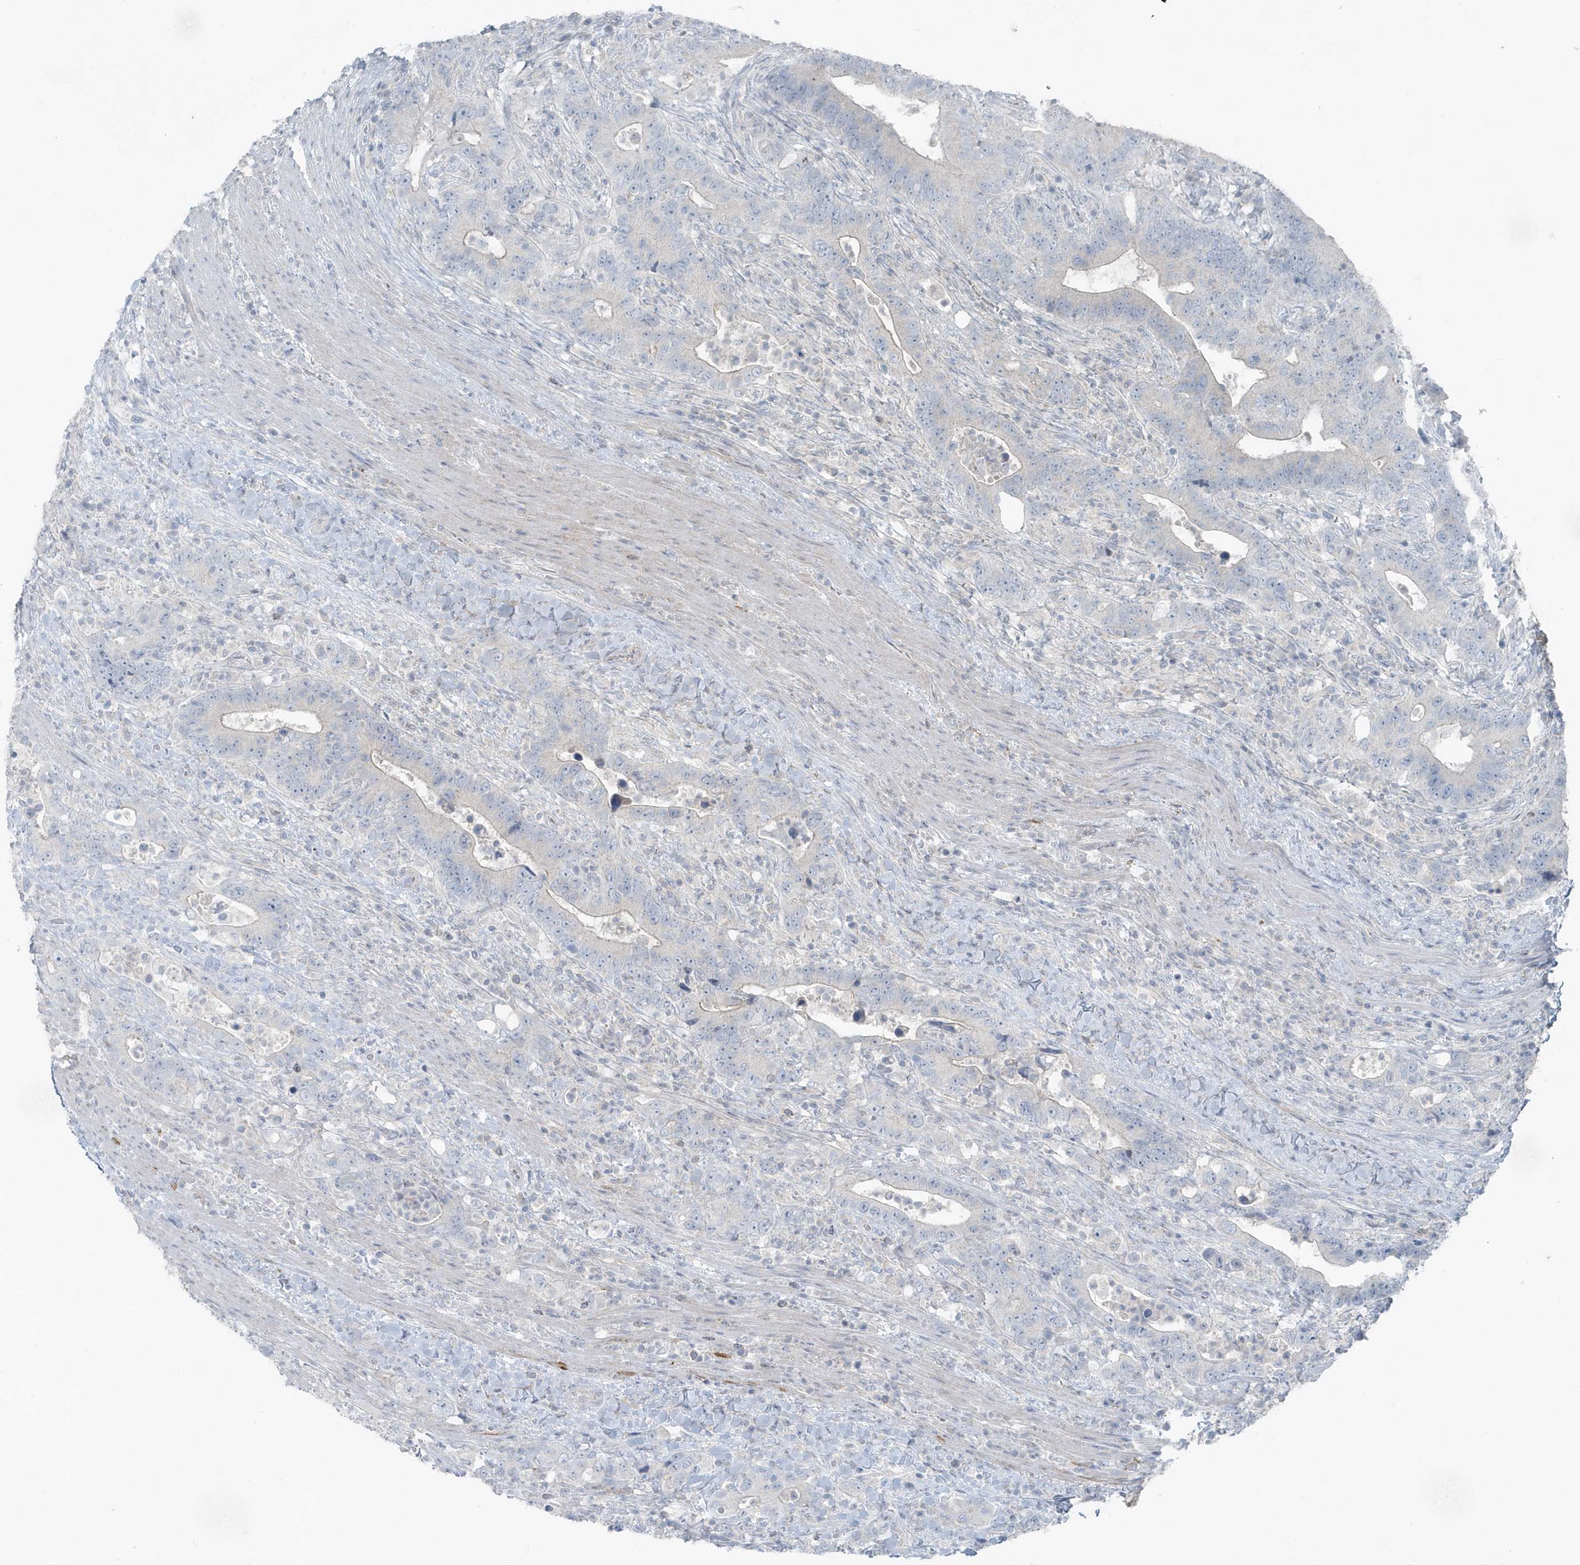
{"staining": {"intensity": "negative", "quantity": "none", "location": "none"}, "tissue": "colorectal cancer", "cell_type": "Tumor cells", "image_type": "cancer", "snomed": [{"axis": "morphology", "description": "Adenocarcinoma, NOS"}, {"axis": "topography", "description": "Colon"}], "caption": "Tumor cells show no significant protein positivity in colorectal cancer (adenocarcinoma).", "gene": "ACTC1", "patient": {"sex": "female", "age": 75}}